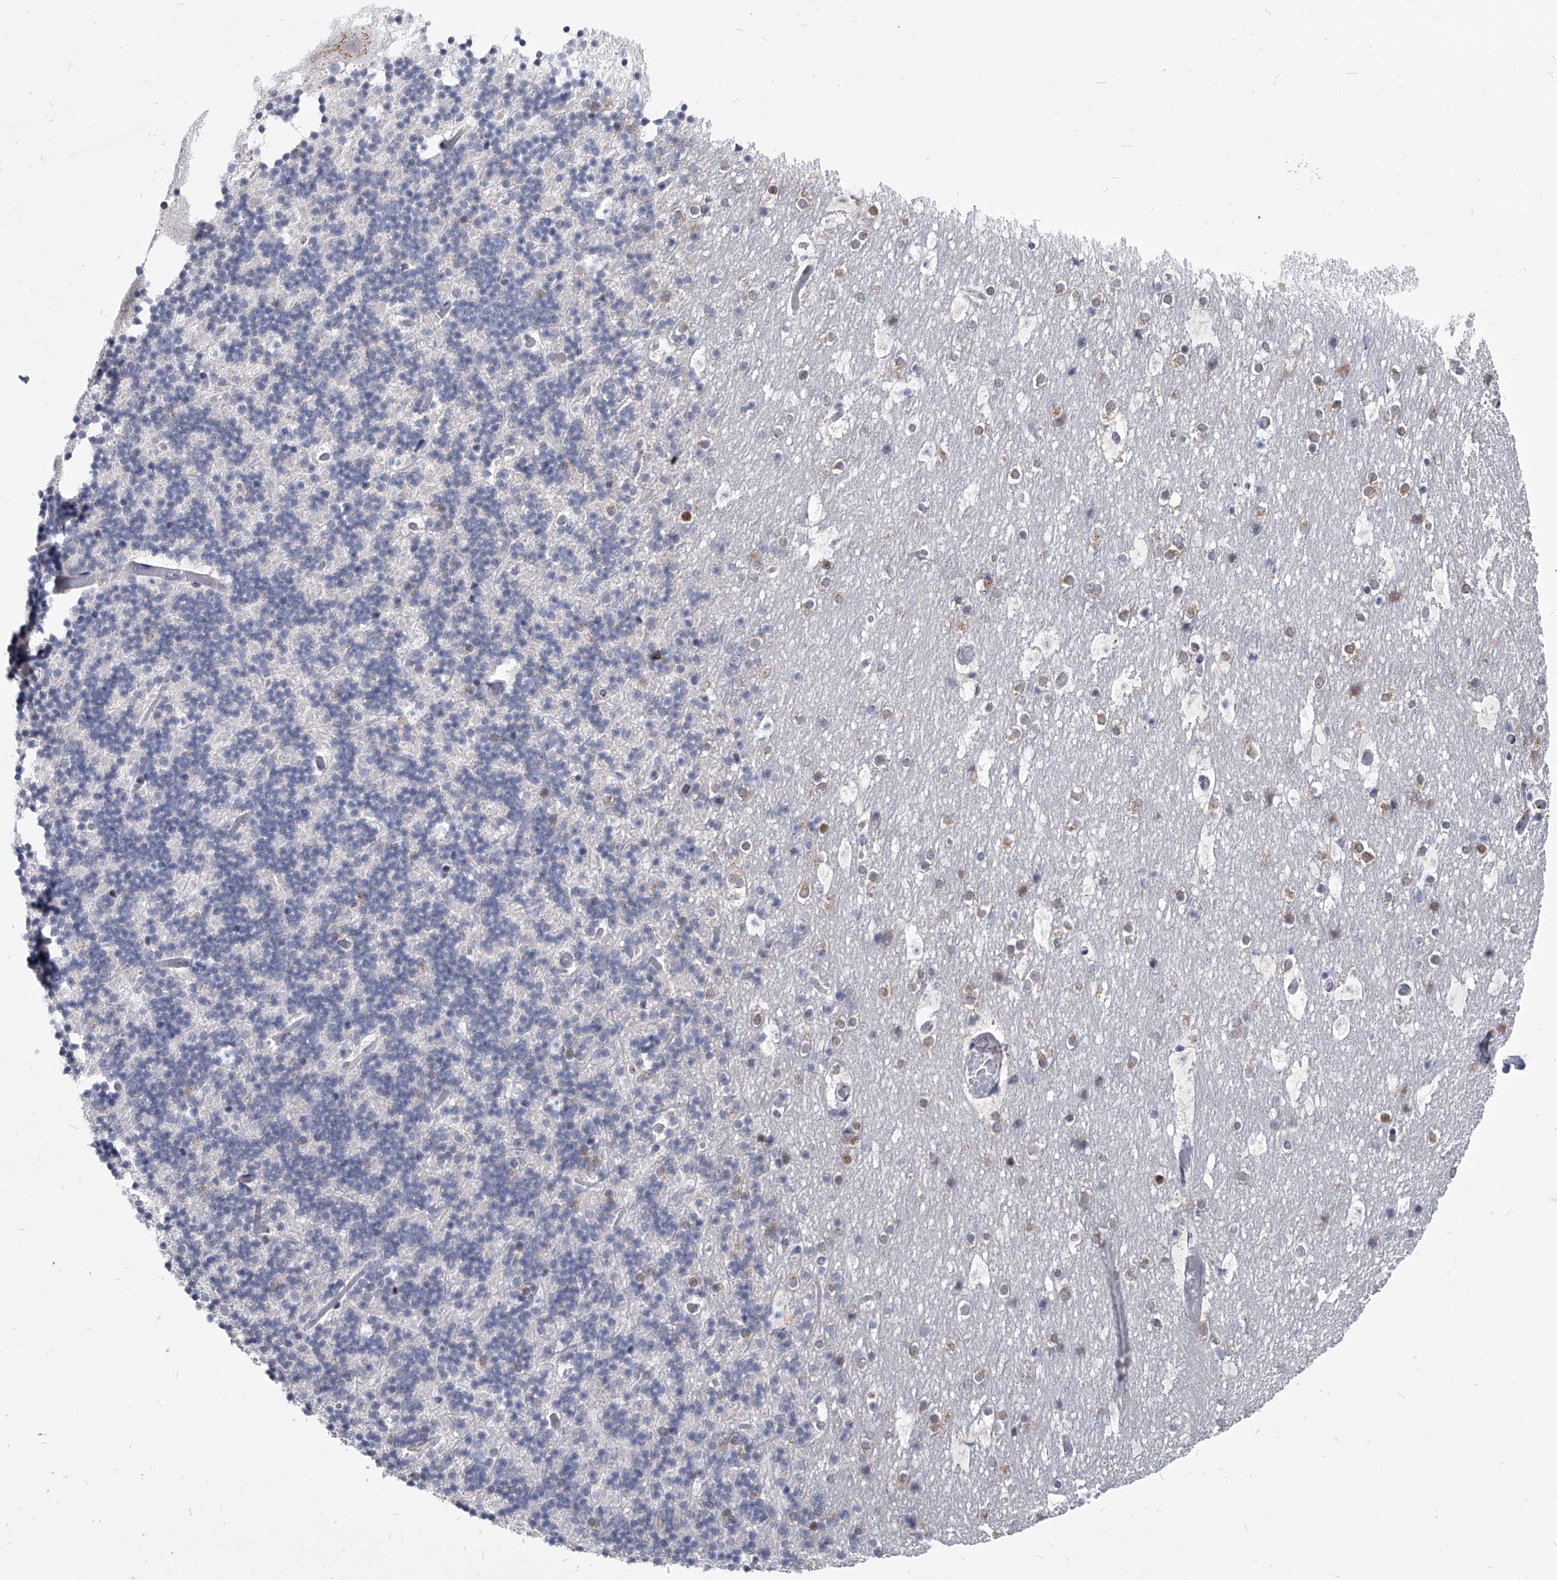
{"staining": {"intensity": "negative", "quantity": "none", "location": "none"}, "tissue": "cerebellum", "cell_type": "Cells in granular layer", "image_type": "normal", "snomed": [{"axis": "morphology", "description": "Normal tissue, NOS"}, {"axis": "topography", "description": "Cerebellum"}], "caption": "Immunohistochemical staining of normal cerebellum shows no significant positivity in cells in granular layer. Brightfield microscopy of IHC stained with DAB (3,3'-diaminobenzidine) (brown) and hematoxylin (blue), captured at high magnification.", "gene": "EVA1C", "patient": {"sex": "male", "age": 57}}